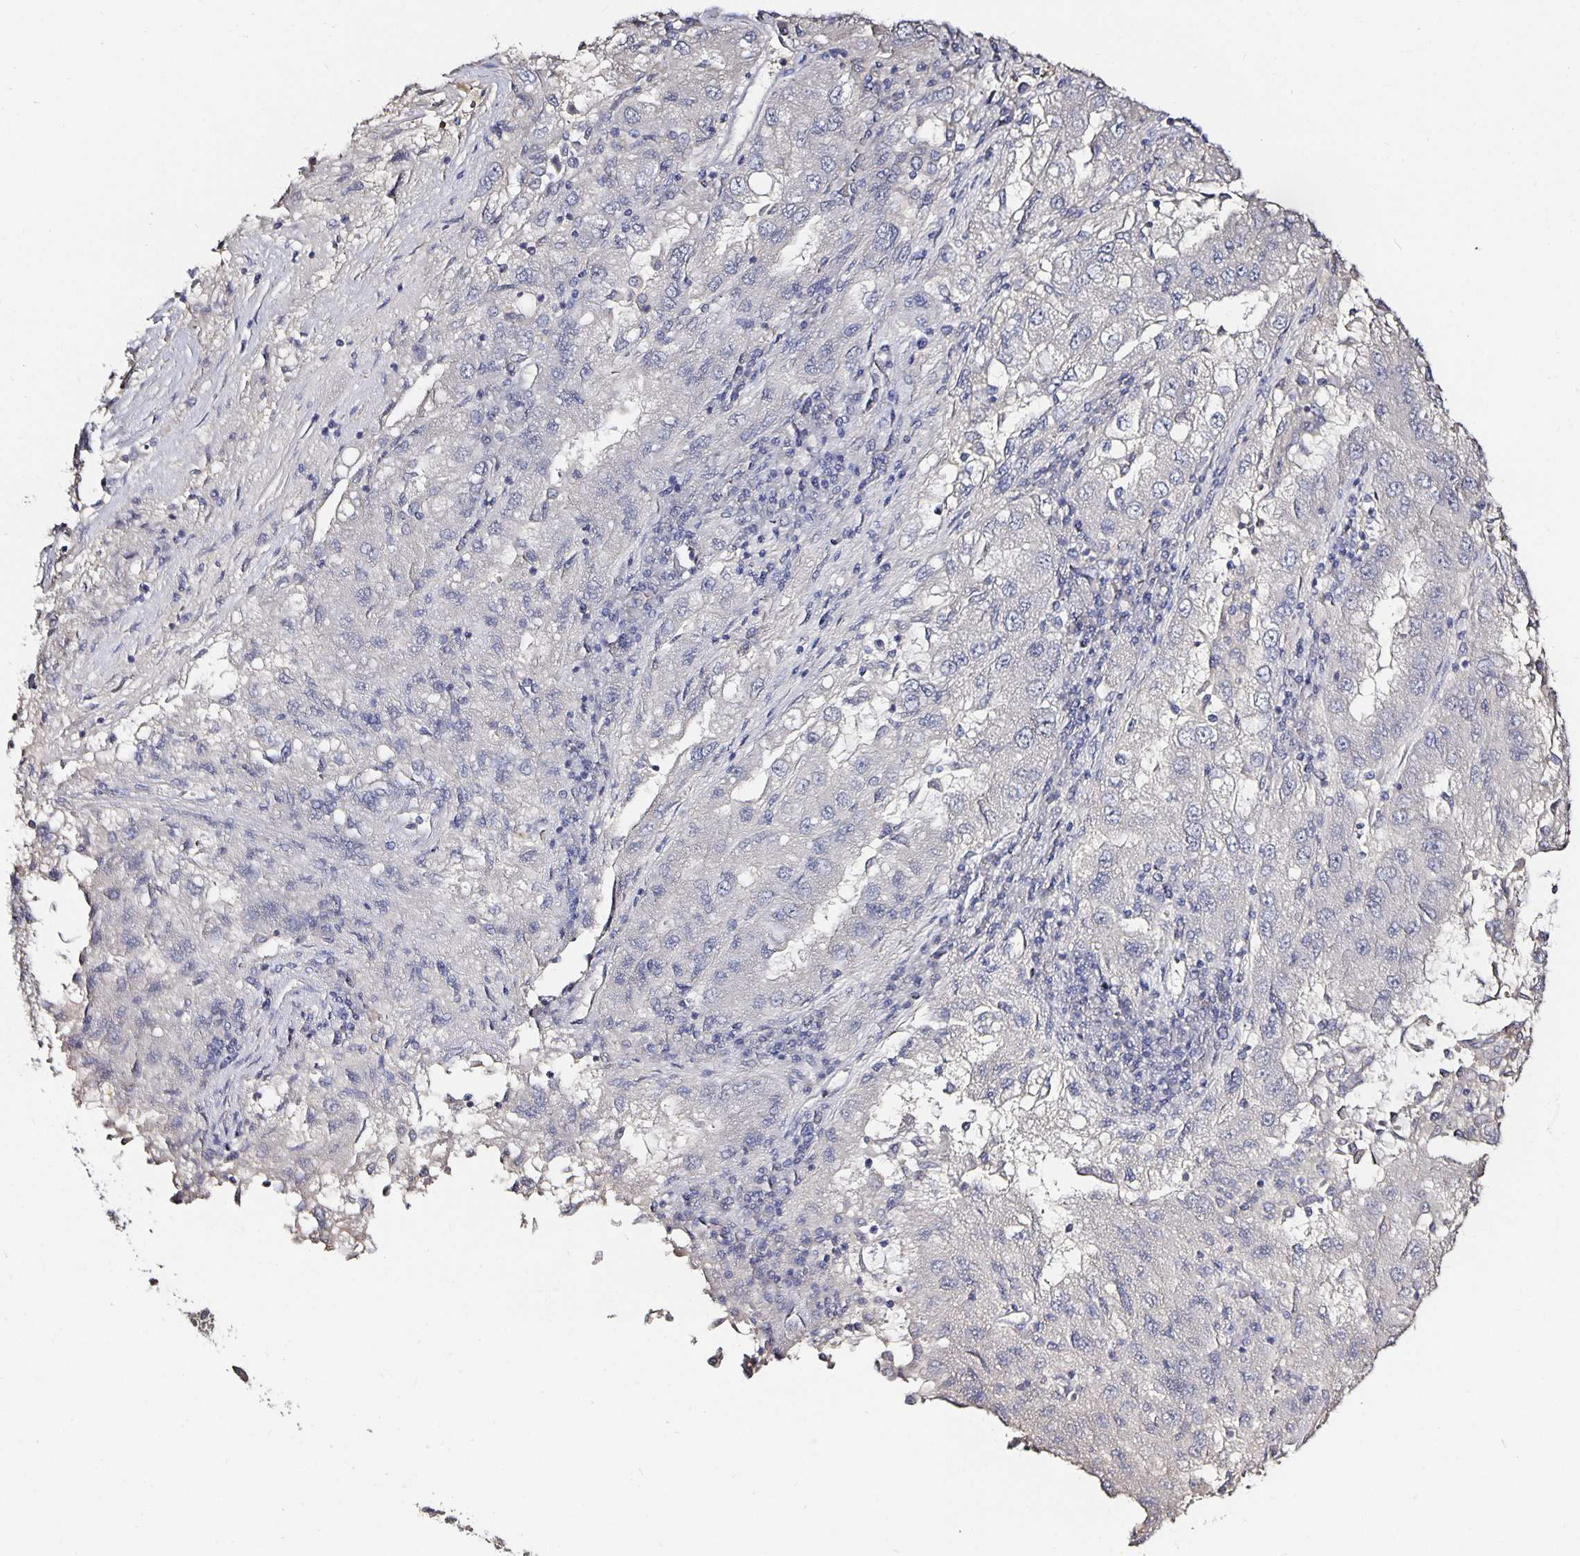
{"staining": {"intensity": "negative", "quantity": "none", "location": "none"}, "tissue": "lung cancer", "cell_type": "Tumor cells", "image_type": "cancer", "snomed": [{"axis": "morphology", "description": "Adenocarcinoma, NOS"}, {"axis": "morphology", "description": "Adenocarcinoma primary or metastatic"}, {"axis": "topography", "description": "Lung"}], "caption": "Protein analysis of lung cancer demonstrates no significant positivity in tumor cells. The staining was performed using DAB to visualize the protein expression in brown, while the nuclei were stained in blue with hematoxylin (Magnification: 20x).", "gene": "TTR", "patient": {"sex": "male", "age": 74}}